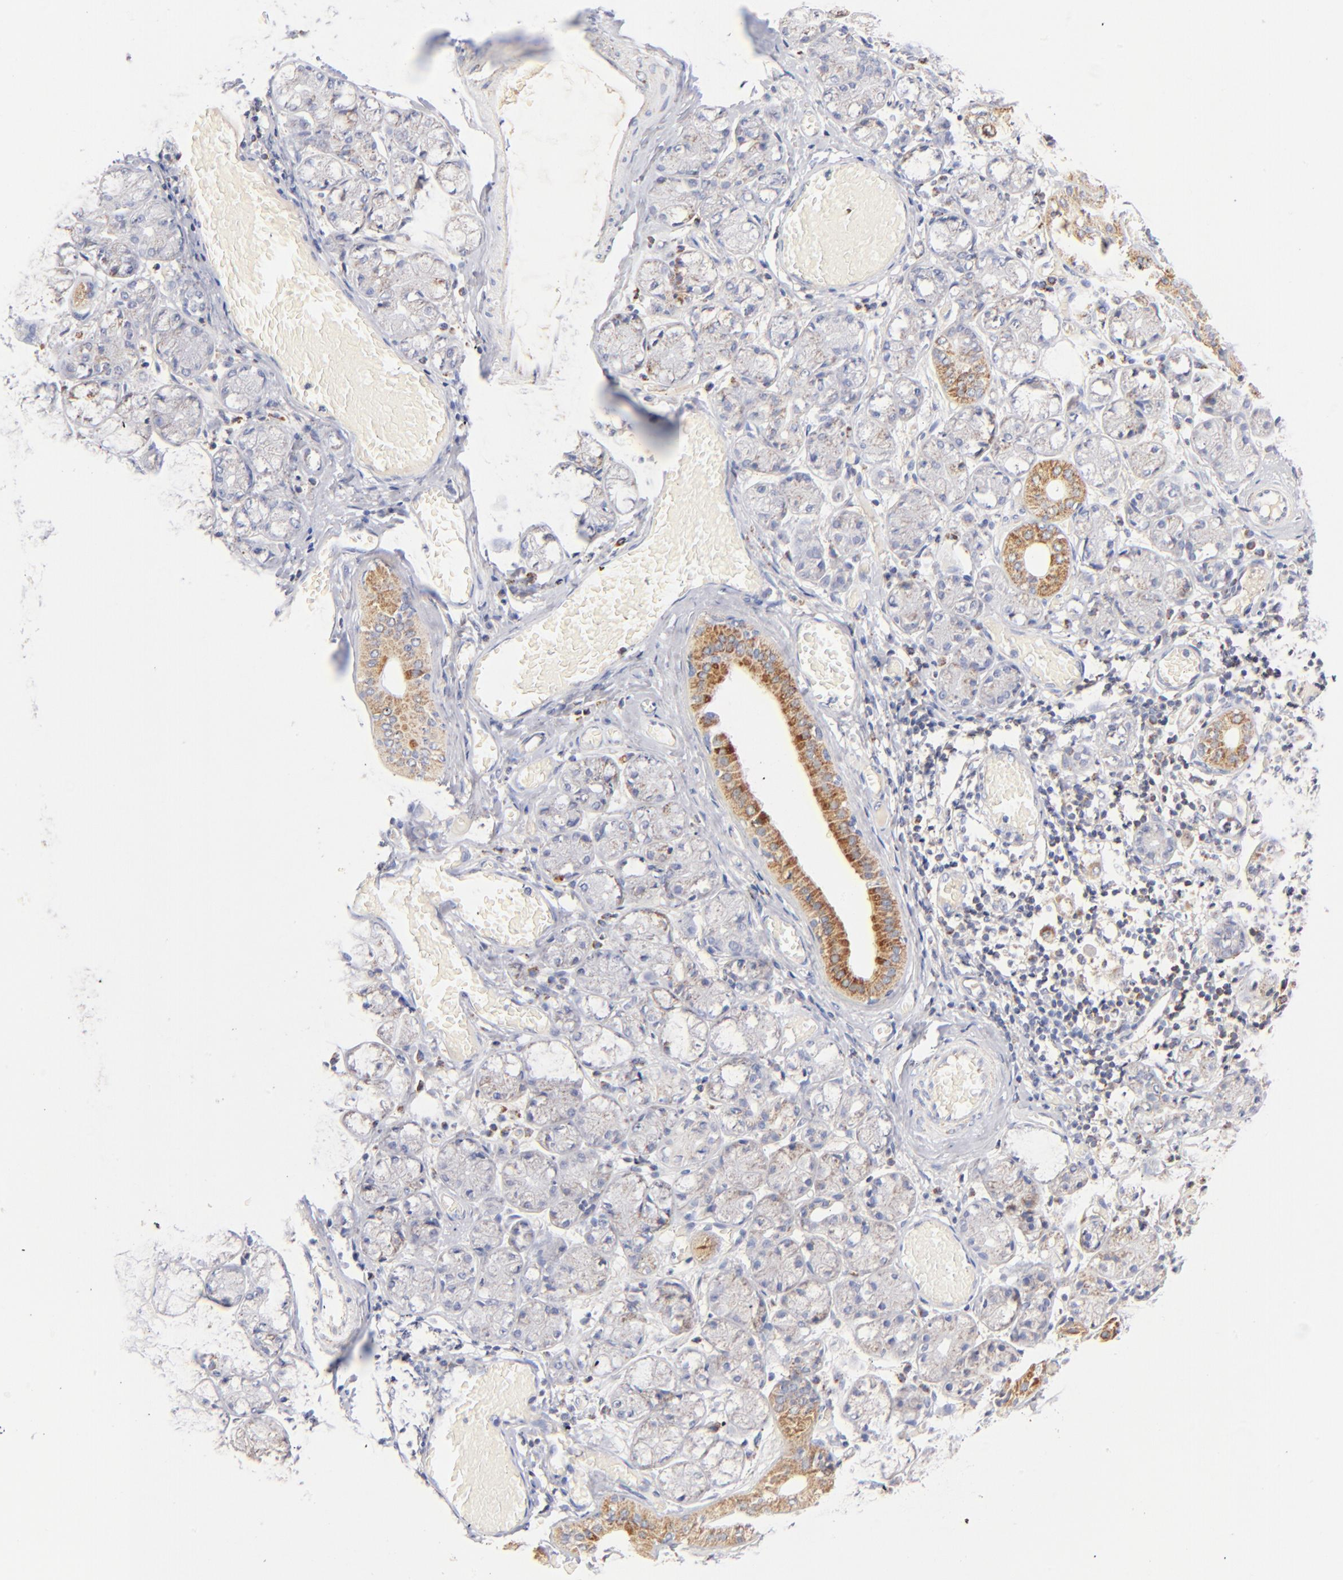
{"staining": {"intensity": "moderate", "quantity": "25%-75%", "location": "cytoplasmic/membranous"}, "tissue": "salivary gland", "cell_type": "Glandular cells", "image_type": "normal", "snomed": [{"axis": "morphology", "description": "Normal tissue, NOS"}, {"axis": "topography", "description": "Salivary gland"}], "caption": "DAB (3,3'-diaminobenzidine) immunohistochemical staining of normal human salivary gland exhibits moderate cytoplasmic/membranous protein positivity in approximately 25%-75% of glandular cells. Immunohistochemistry (ihc) stains the protein of interest in brown and the nuclei are stained blue.", "gene": "DLAT", "patient": {"sex": "female", "age": 24}}